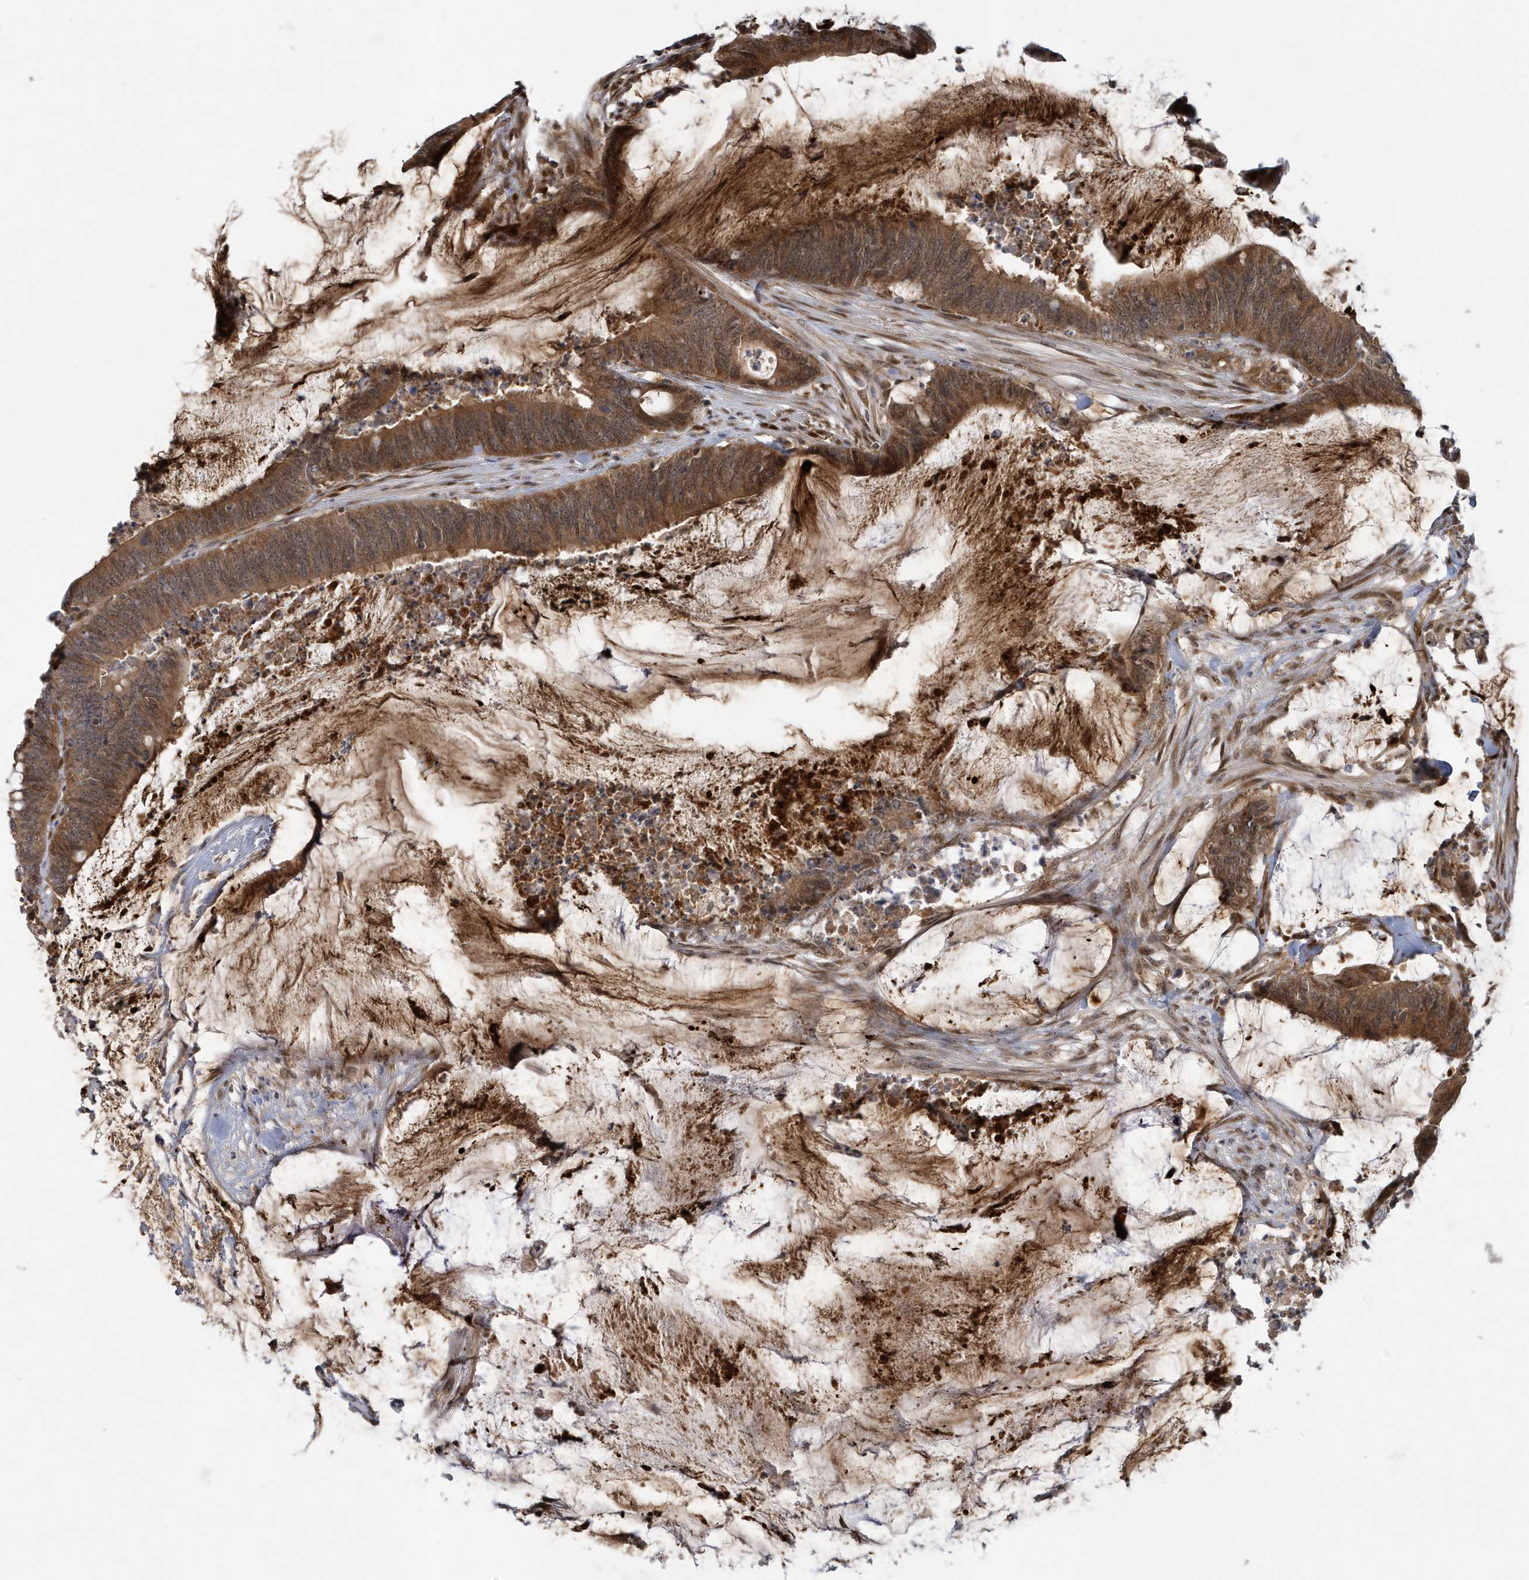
{"staining": {"intensity": "strong", "quantity": ">75%", "location": "cytoplasmic/membranous"}, "tissue": "colorectal cancer", "cell_type": "Tumor cells", "image_type": "cancer", "snomed": [{"axis": "morphology", "description": "Adenocarcinoma, NOS"}, {"axis": "topography", "description": "Rectum"}], "caption": "This histopathology image displays colorectal adenocarcinoma stained with immunohistochemistry to label a protein in brown. The cytoplasmic/membranous of tumor cells show strong positivity for the protein. Nuclei are counter-stained blue.", "gene": "ATG4A", "patient": {"sex": "female", "age": 66}}